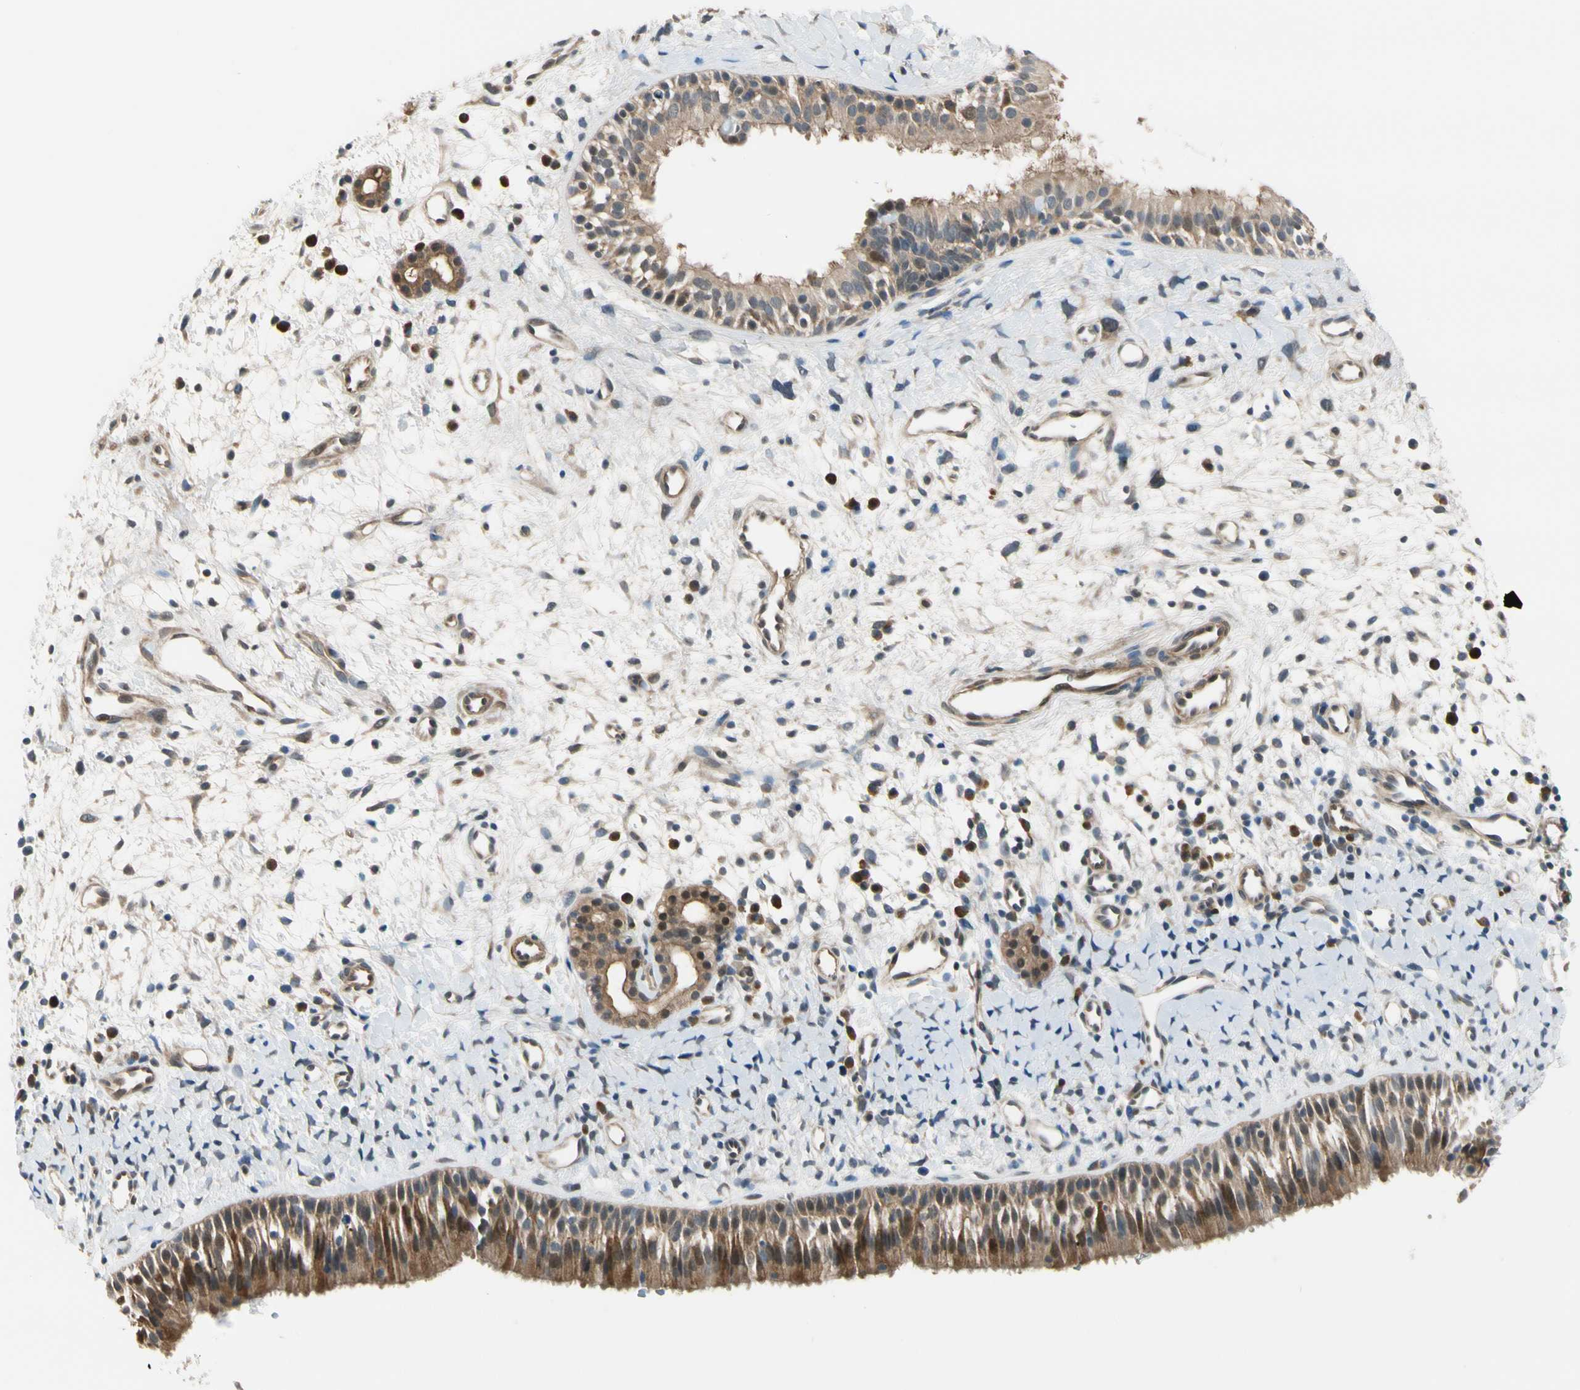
{"staining": {"intensity": "moderate", "quantity": ">75%", "location": "cytoplasmic/membranous,nuclear"}, "tissue": "nasopharynx", "cell_type": "Respiratory epithelial cells", "image_type": "normal", "snomed": [{"axis": "morphology", "description": "Normal tissue, NOS"}, {"axis": "topography", "description": "Nasopharynx"}], "caption": "Immunohistochemistry photomicrograph of normal human nasopharynx stained for a protein (brown), which exhibits medium levels of moderate cytoplasmic/membranous,nuclear positivity in about >75% of respiratory epithelial cells.", "gene": "RASGRF1", "patient": {"sex": "male", "age": 22}}